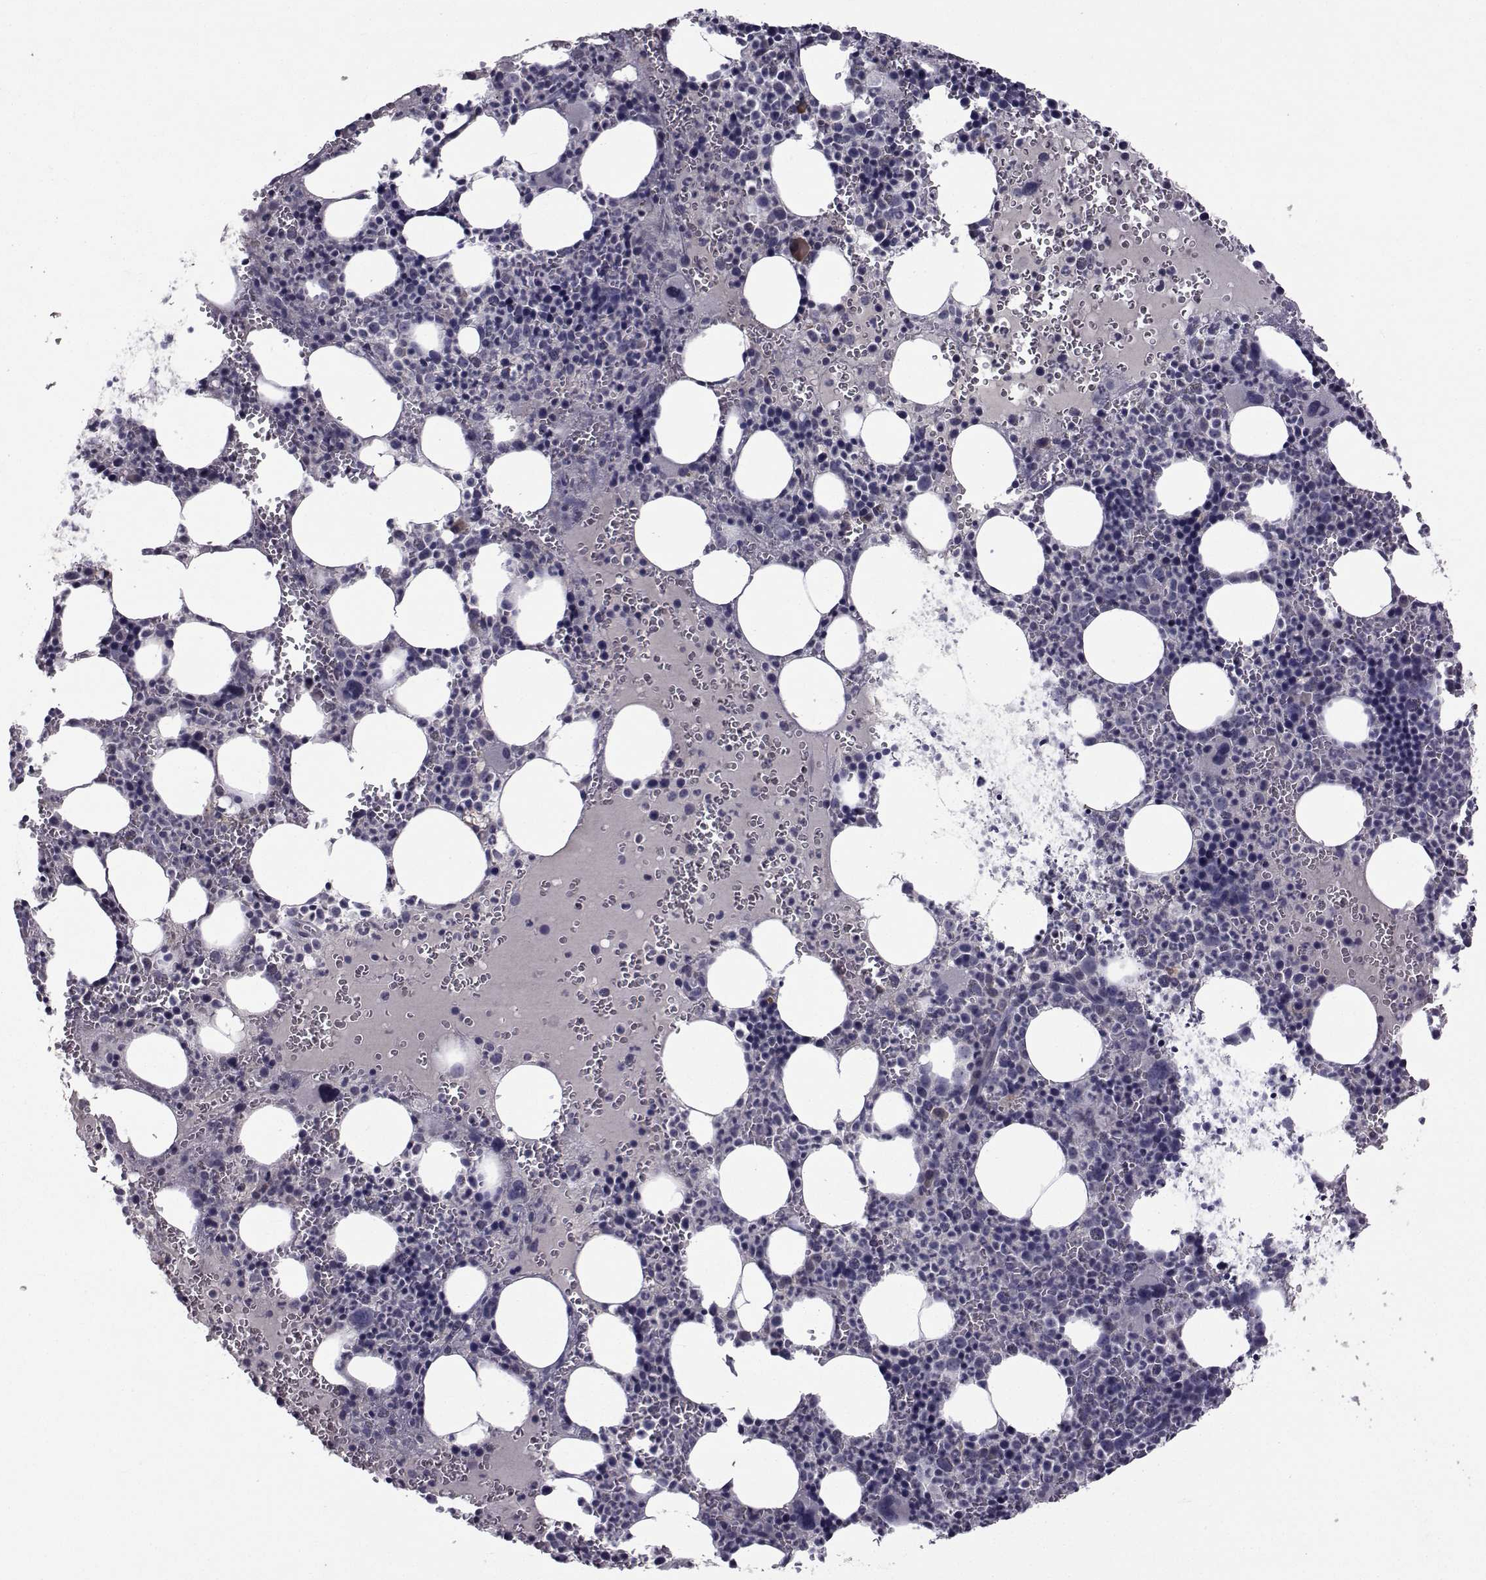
{"staining": {"intensity": "negative", "quantity": "none", "location": "none"}, "tissue": "bone marrow", "cell_type": "Hematopoietic cells", "image_type": "normal", "snomed": [{"axis": "morphology", "description": "Normal tissue, NOS"}, {"axis": "topography", "description": "Bone marrow"}], "caption": "Bone marrow was stained to show a protein in brown. There is no significant staining in hematopoietic cells. (DAB (3,3'-diaminobenzidine) immunohistochemistry with hematoxylin counter stain).", "gene": "FDXR", "patient": {"sex": "male", "age": 63}}